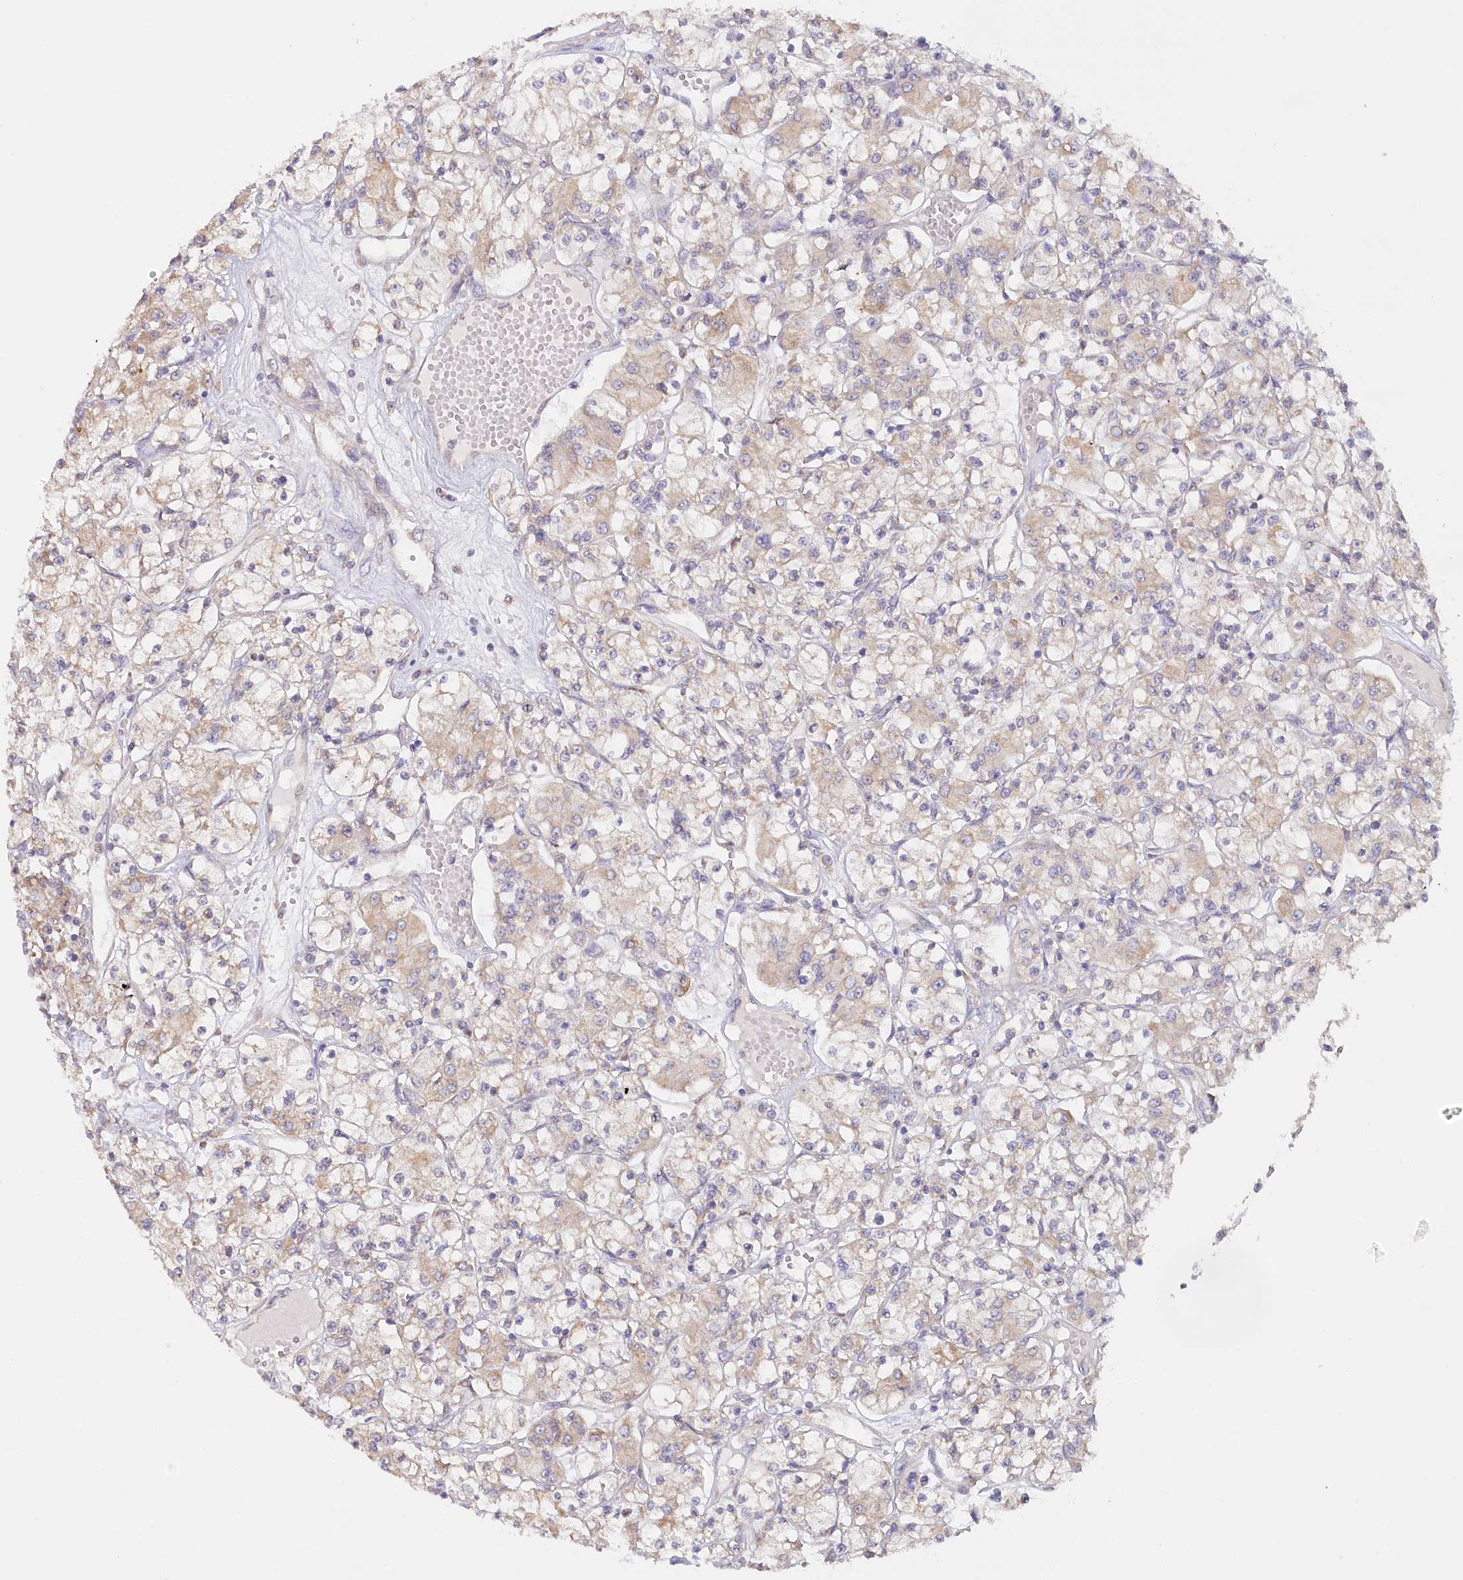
{"staining": {"intensity": "weak", "quantity": "<25%", "location": "cytoplasmic/membranous"}, "tissue": "renal cancer", "cell_type": "Tumor cells", "image_type": "cancer", "snomed": [{"axis": "morphology", "description": "Adenocarcinoma, NOS"}, {"axis": "topography", "description": "Kidney"}], "caption": "Renal cancer (adenocarcinoma) stained for a protein using immunohistochemistry (IHC) demonstrates no positivity tumor cells.", "gene": "PAIP2", "patient": {"sex": "female", "age": 59}}